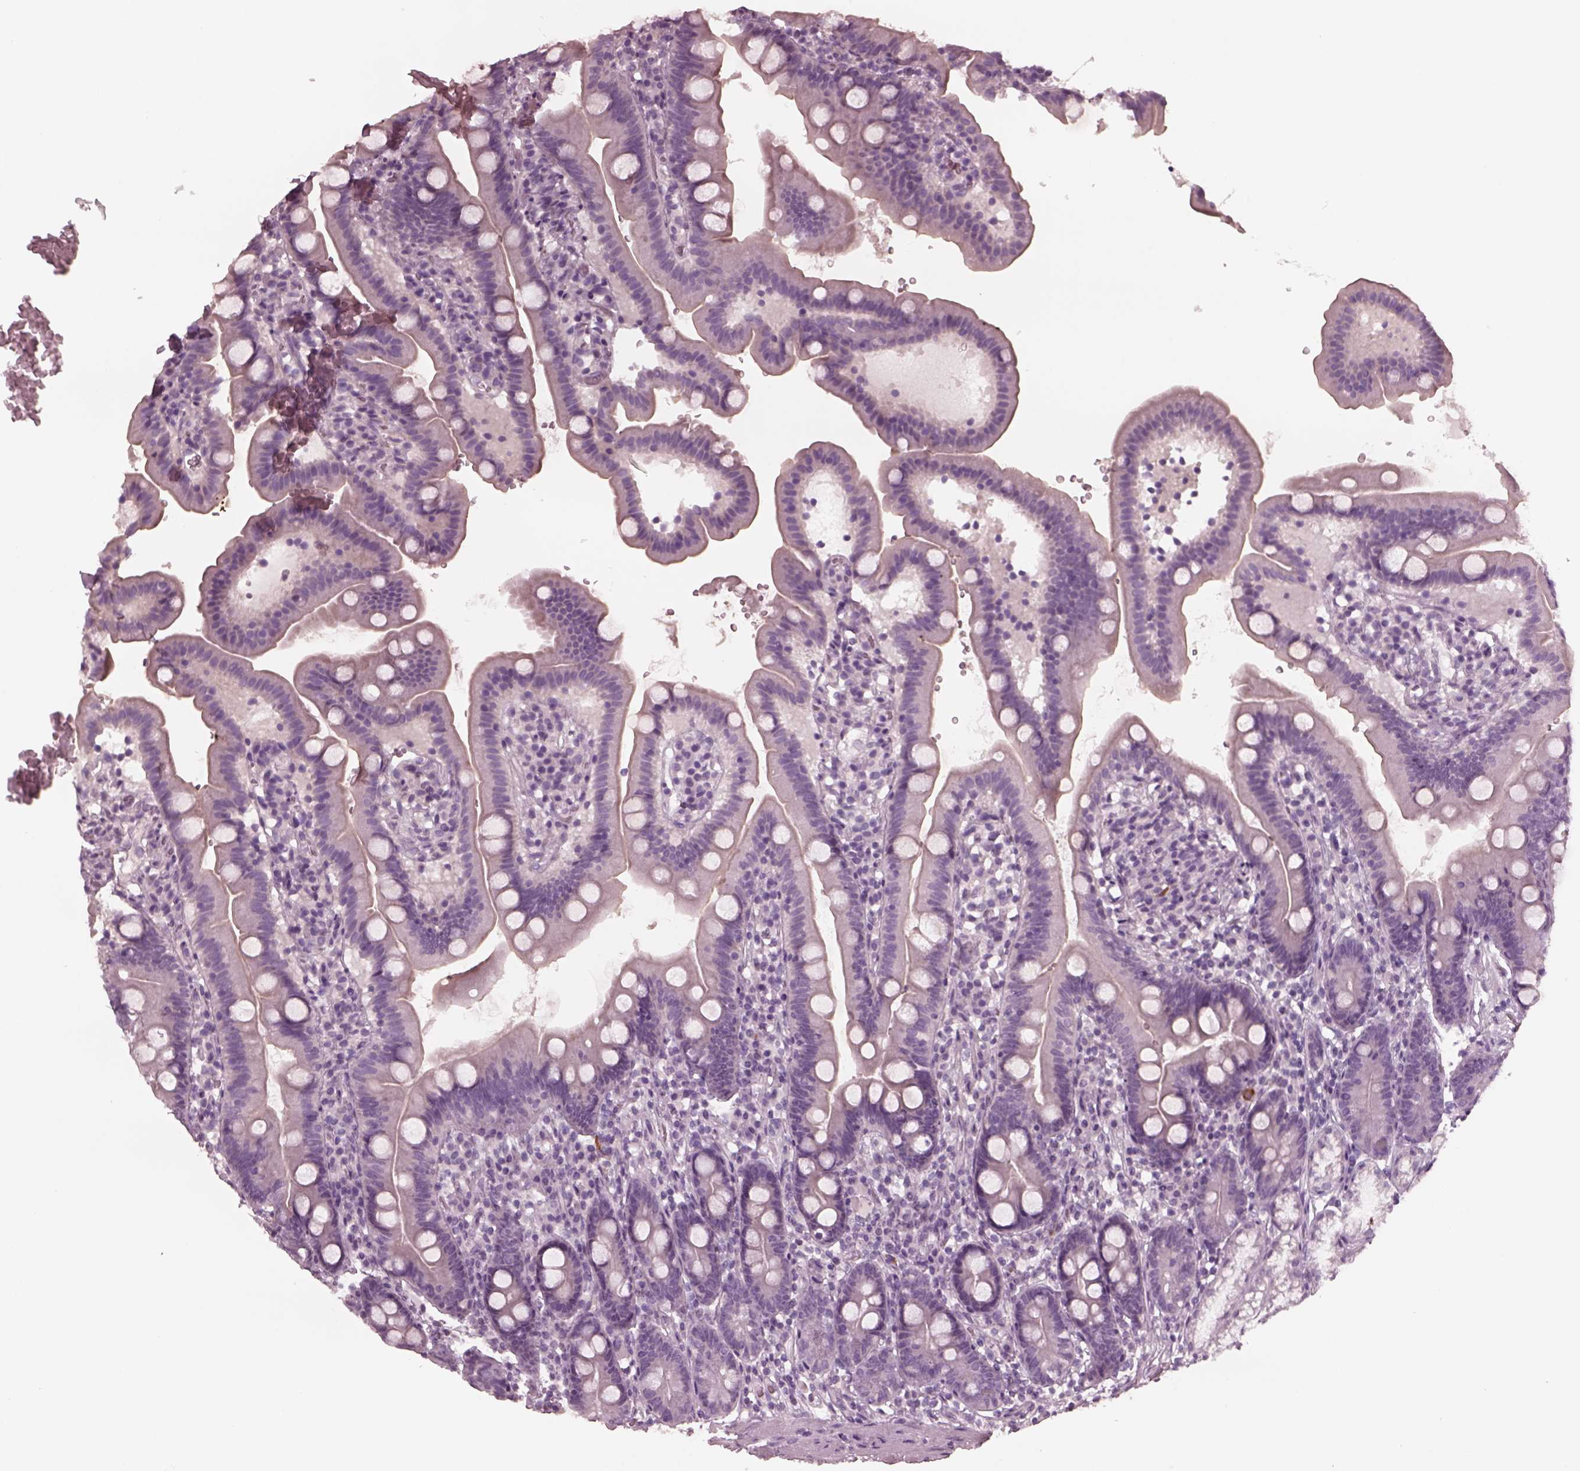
{"staining": {"intensity": "negative", "quantity": "none", "location": "none"}, "tissue": "duodenum", "cell_type": "Glandular cells", "image_type": "normal", "snomed": [{"axis": "morphology", "description": "Normal tissue, NOS"}, {"axis": "topography", "description": "Duodenum"}], "caption": "High power microscopy histopathology image of an immunohistochemistry histopathology image of benign duodenum, revealing no significant positivity in glandular cells. The staining is performed using DAB brown chromogen with nuclei counter-stained in using hematoxylin.", "gene": "YY2", "patient": {"sex": "female", "age": 67}}